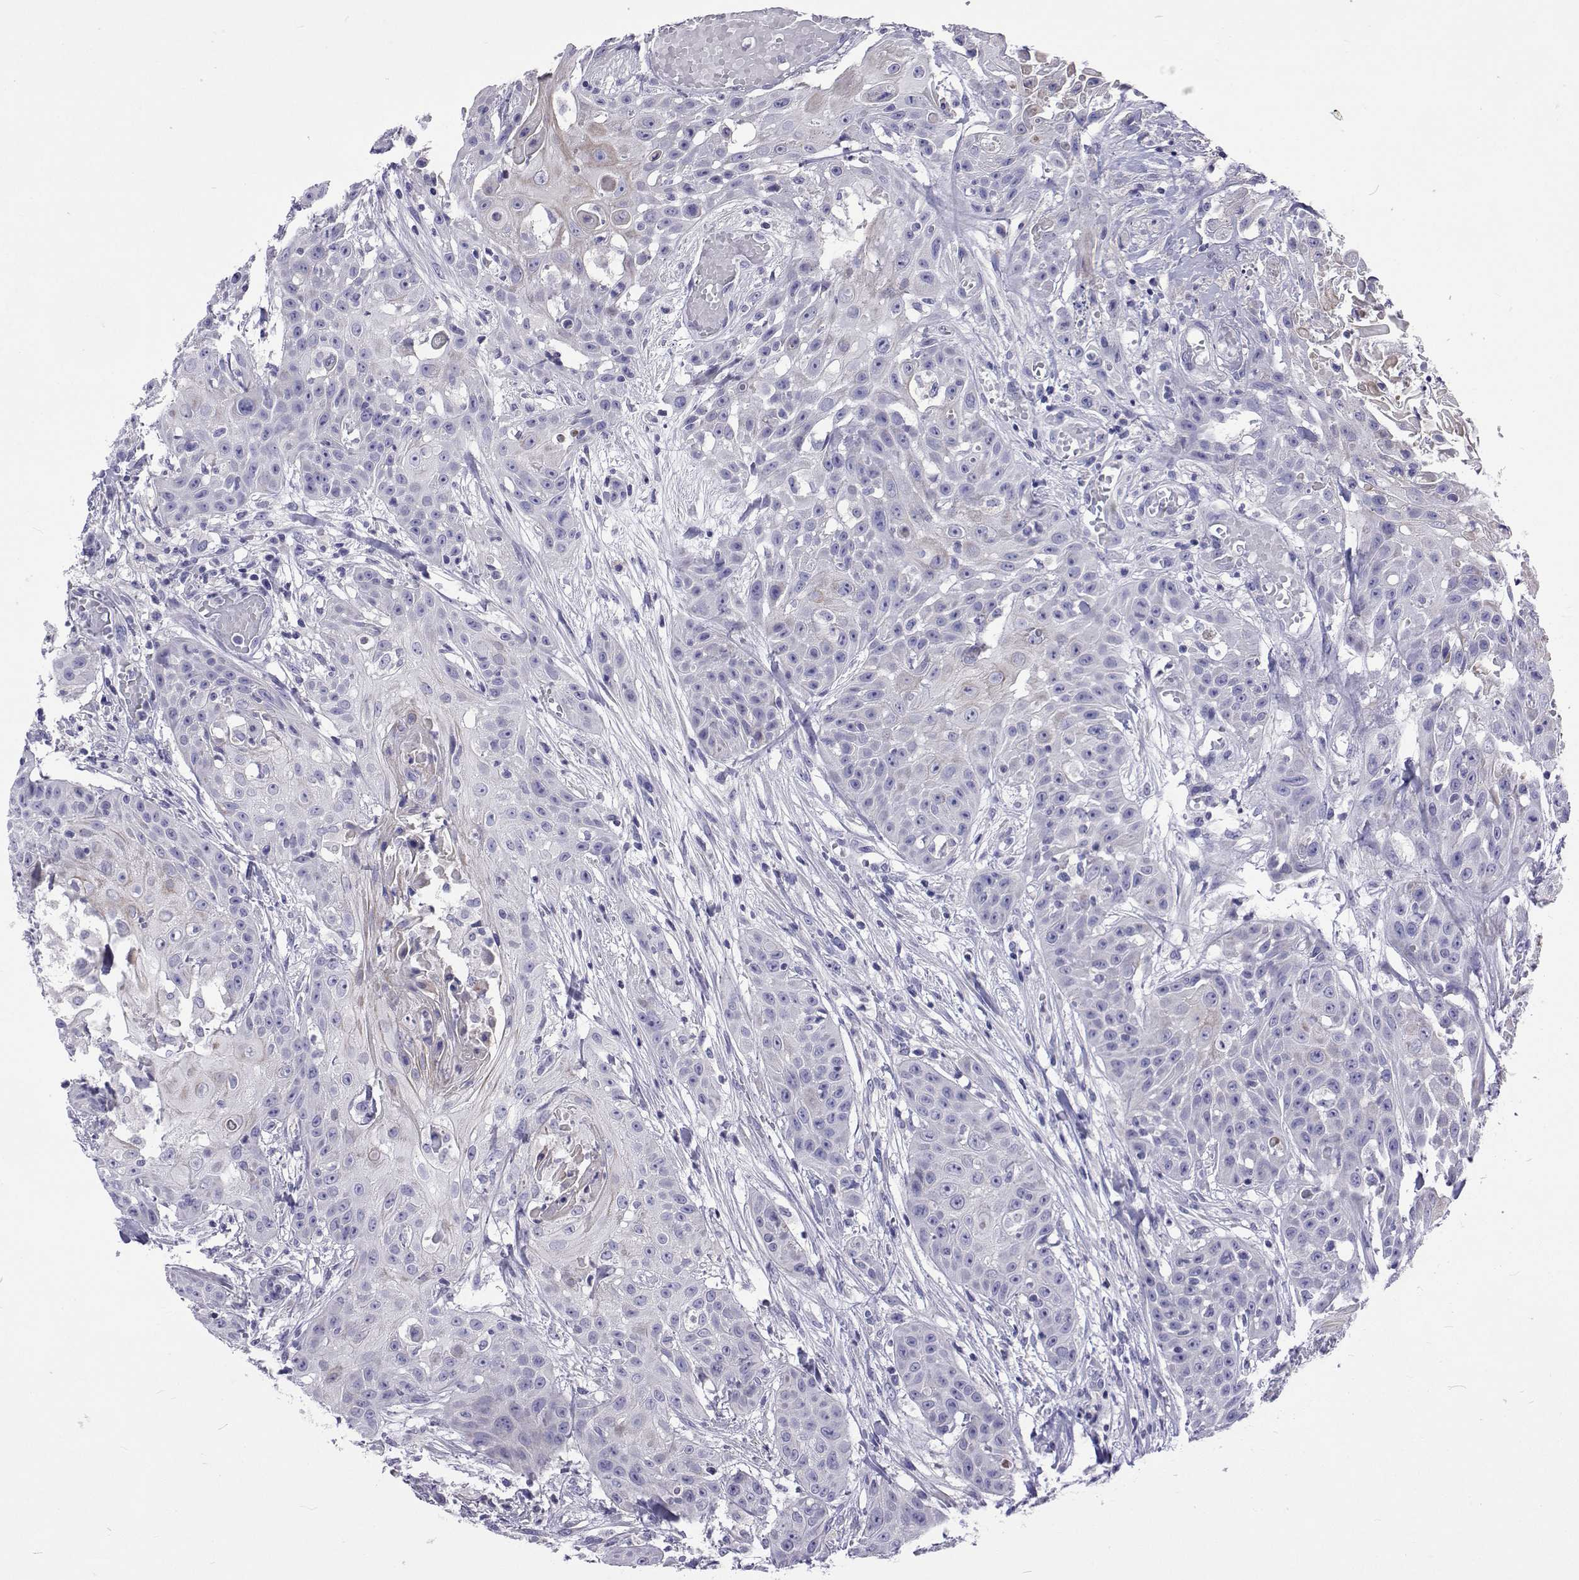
{"staining": {"intensity": "negative", "quantity": "none", "location": "none"}, "tissue": "head and neck cancer", "cell_type": "Tumor cells", "image_type": "cancer", "snomed": [{"axis": "morphology", "description": "Squamous cell carcinoma, NOS"}, {"axis": "topography", "description": "Oral tissue"}, {"axis": "topography", "description": "Head-Neck"}], "caption": "Protein analysis of head and neck cancer shows no significant staining in tumor cells.", "gene": "UMODL1", "patient": {"sex": "female", "age": 55}}